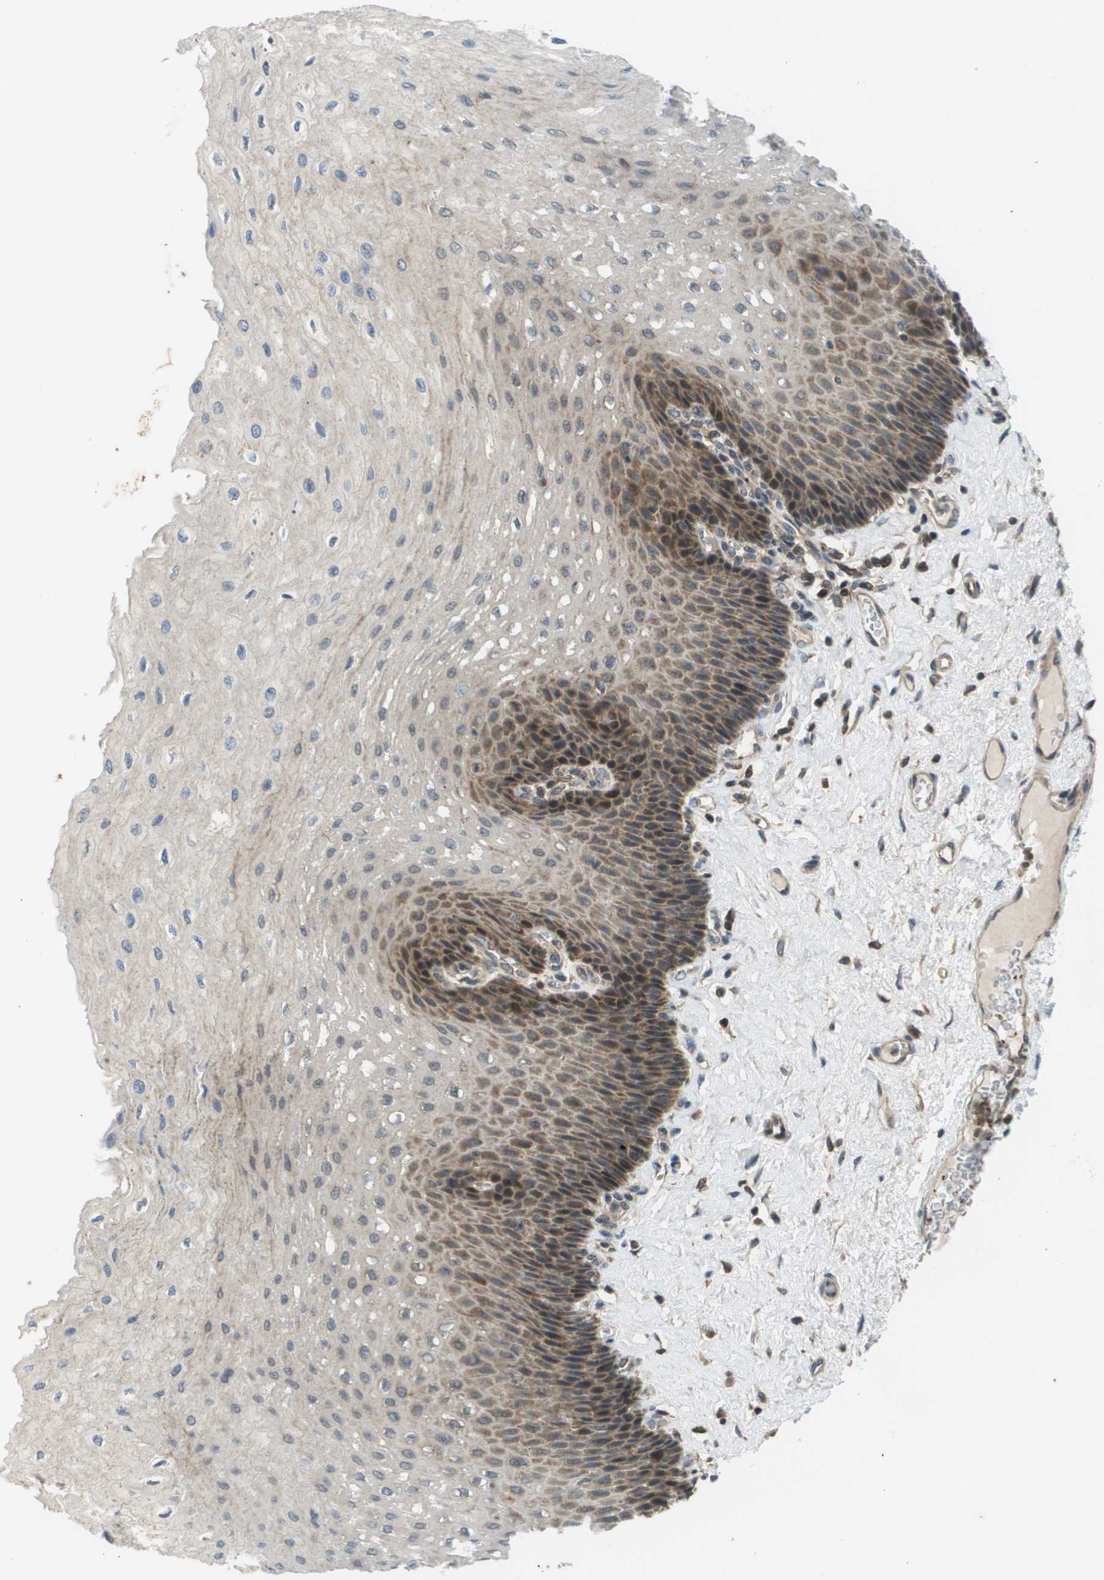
{"staining": {"intensity": "moderate", "quantity": "25%-75%", "location": "cytoplasmic/membranous"}, "tissue": "esophagus", "cell_type": "Squamous epithelial cells", "image_type": "normal", "snomed": [{"axis": "morphology", "description": "Normal tissue, NOS"}, {"axis": "topography", "description": "Esophagus"}], "caption": "Immunohistochemistry staining of benign esophagus, which shows medium levels of moderate cytoplasmic/membranous staining in about 25%-75% of squamous epithelial cells indicating moderate cytoplasmic/membranous protein expression. The staining was performed using DAB (brown) for protein detection and nuclei were counterstained in hematoxylin (blue).", "gene": "RBM38", "patient": {"sex": "female", "age": 72}}